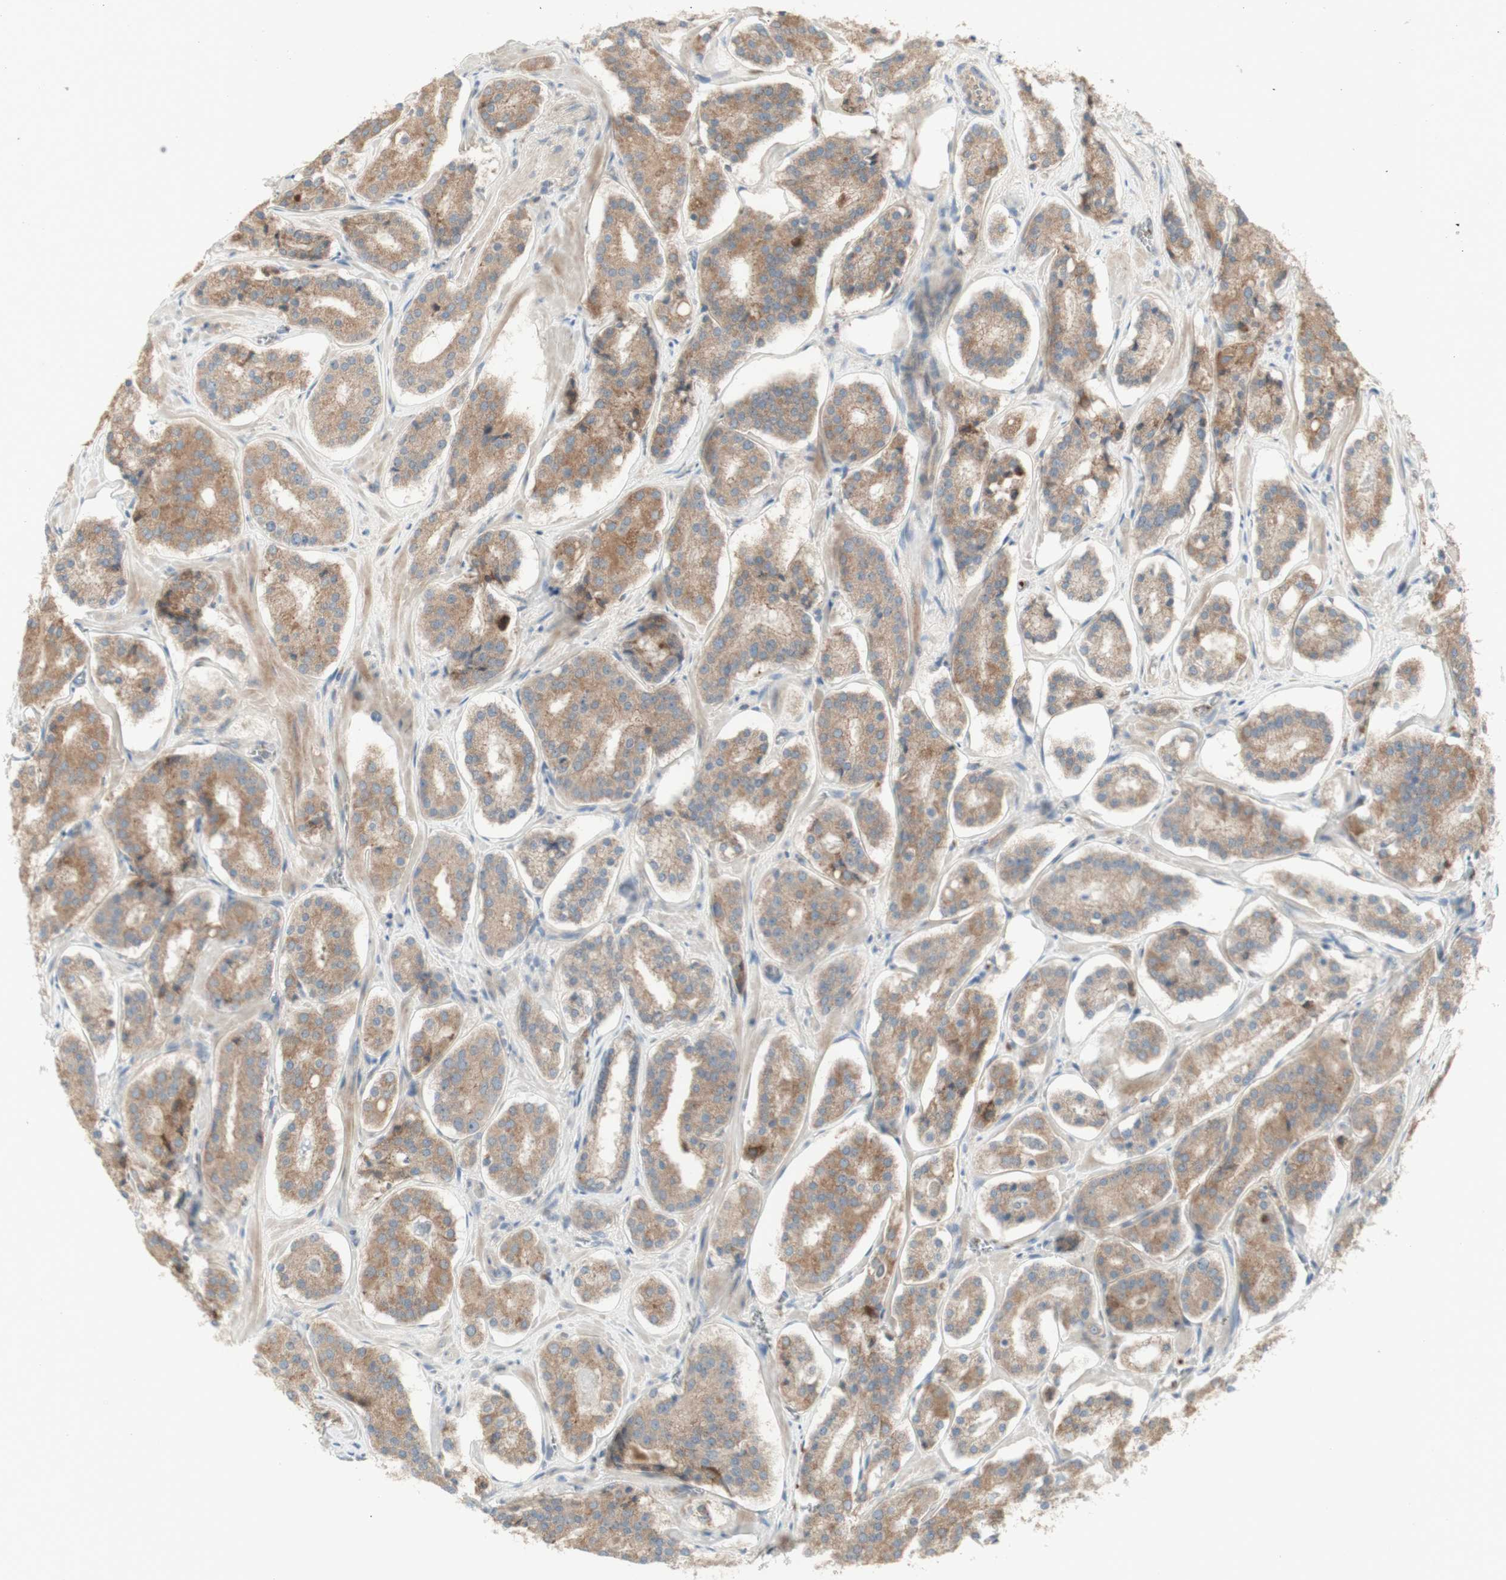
{"staining": {"intensity": "moderate", "quantity": ">75%", "location": "cytoplasmic/membranous"}, "tissue": "prostate cancer", "cell_type": "Tumor cells", "image_type": "cancer", "snomed": [{"axis": "morphology", "description": "Adenocarcinoma, High grade"}, {"axis": "topography", "description": "Prostate"}], "caption": "Tumor cells show moderate cytoplasmic/membranous positivity in about >75% of cells in prostate cancer. (DAB IHC, brown staining for protein, blue staining for nuclei).", "gene": "PTGER4", "patient": {"sex": "male", "age": 60}}